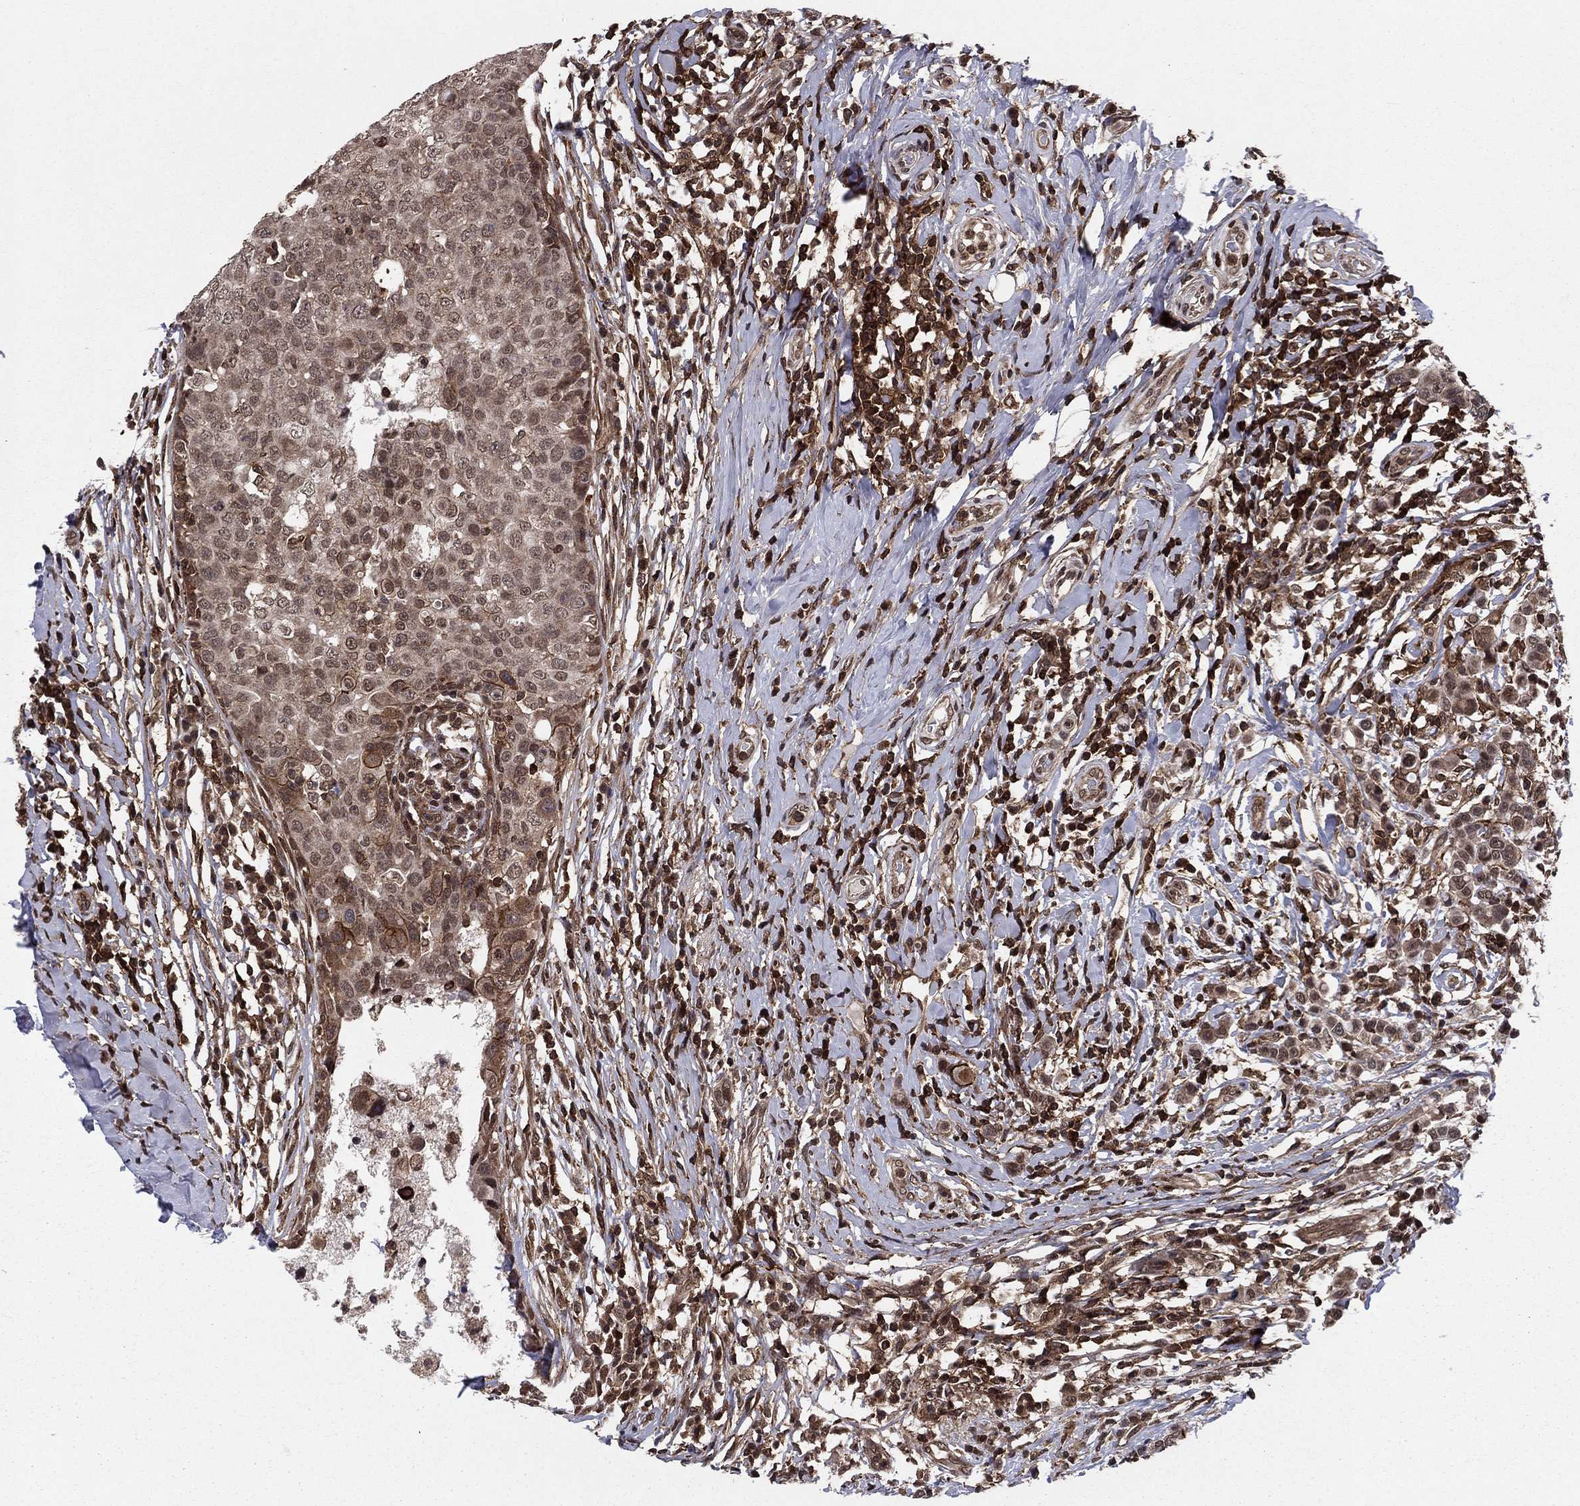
{"staining": {"intensity": "moderate", "quantity": "<25%", "location": "cytoplasmic/membranous,nuclear"}, "tissue": "breast cancer", "cell_type": "Tumor cells", "image_type": "cancer", "snomed": [{"axis": "morphology", "description": "Duct carcinoma"}, {"axis": "topography", "description": "Breast"}], "caption": "Immunohistochemical staining of breast cancer exhibits moderate cytoplasmic/membranous and nuclear protein staining in approximately <25% of tumor cells.", "gene": "SSX2IP", "patient": {"sex": "female", "age": 27}}